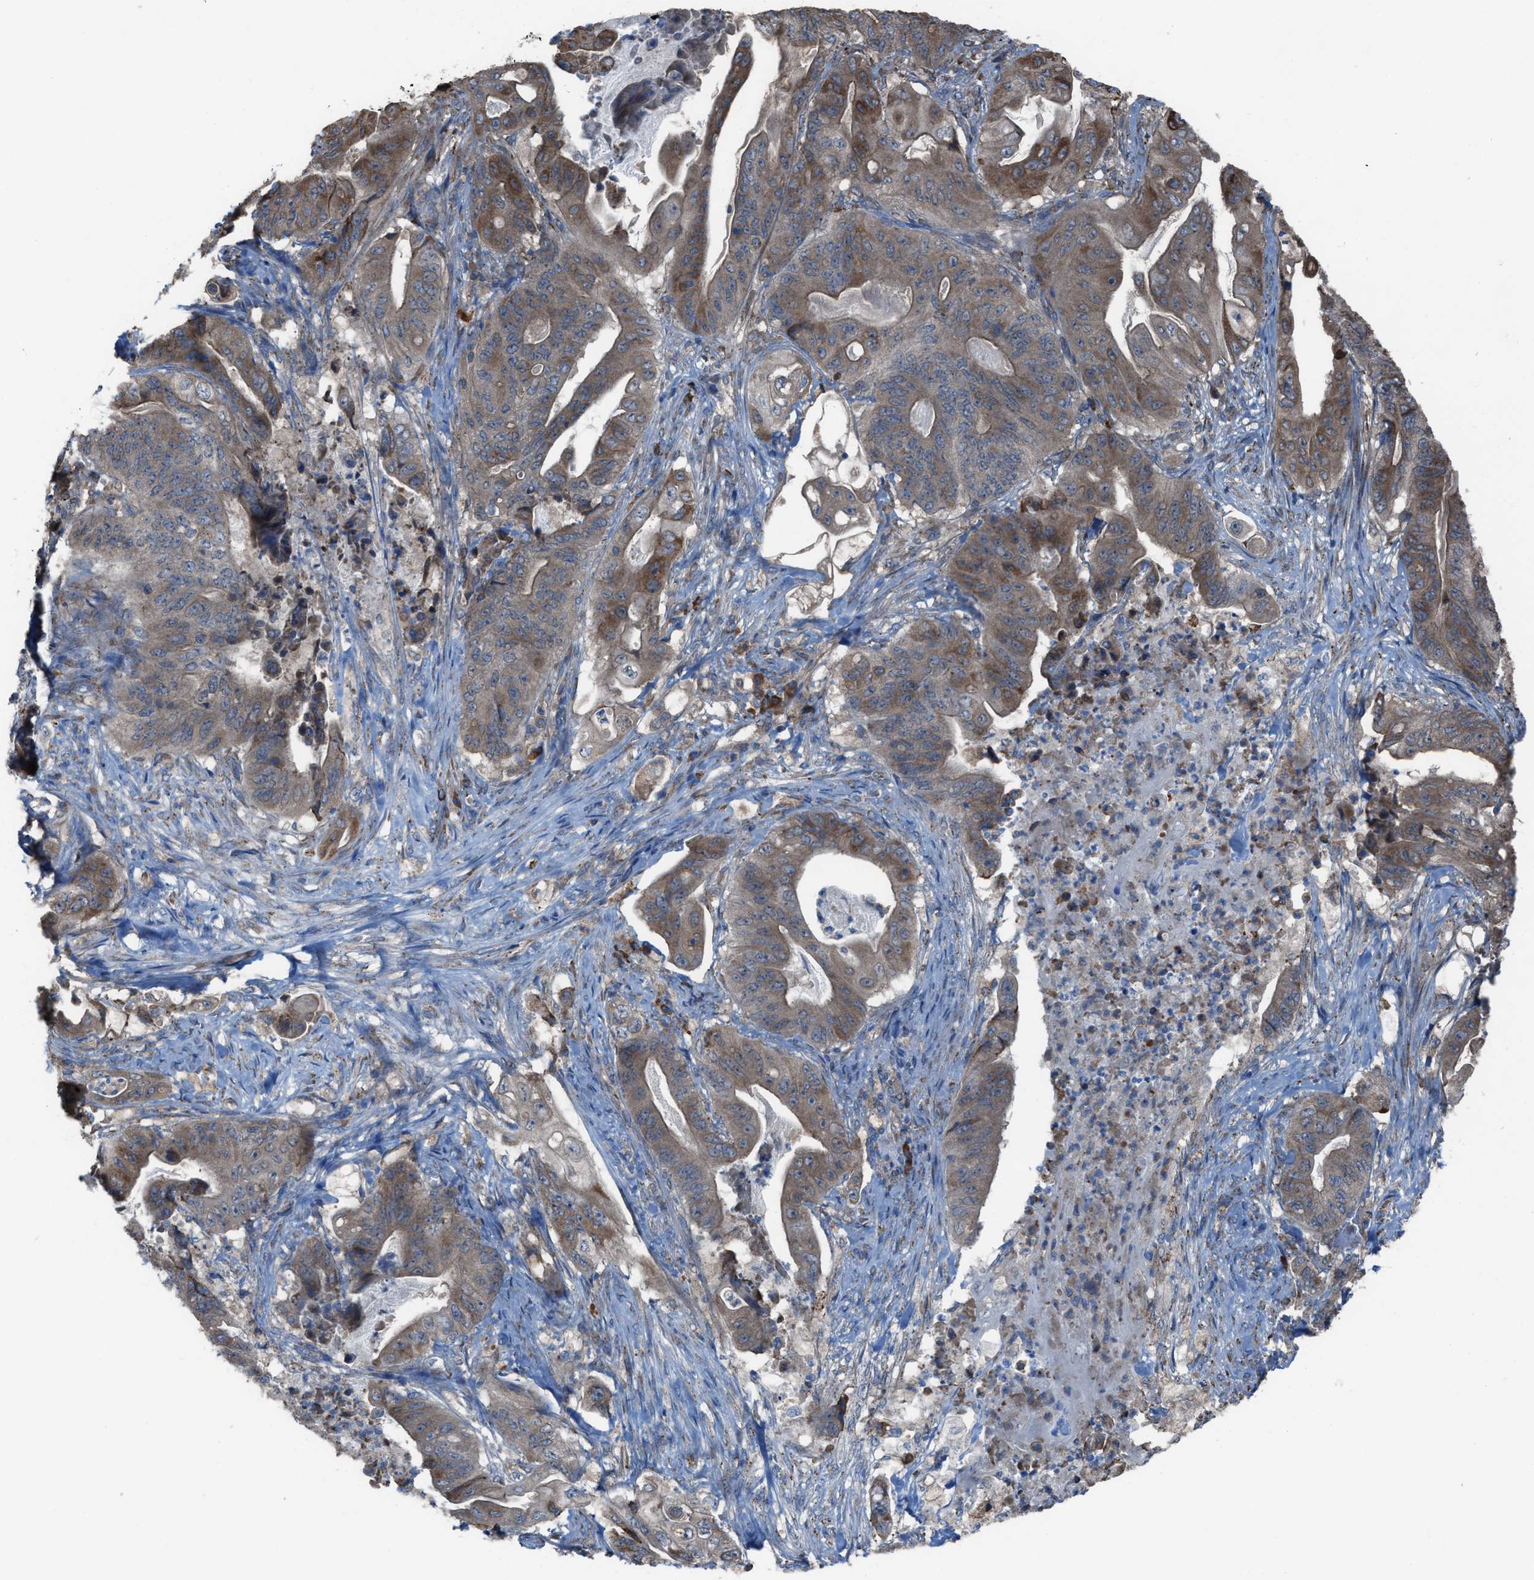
{"staining": {"intensity": "moderate", "quantity": ">75%", "location": "cytoplasmic/membranous"}, "tissue": "stomach cancer", "cell_type": "Tumor cells", "image_type": "cancer", "snomed": [{"axis": "morphology", "description": "Adenocarcinoma, NOS"}, {"axis": "topography", "description": "Stomach"}], "caption": "Human adenocarcinoma (stomach) stained with a protein marker displays moderate staining in tumor cells.", "gene": "PLAA", "patient": {"sex": "female", "age": 73}}